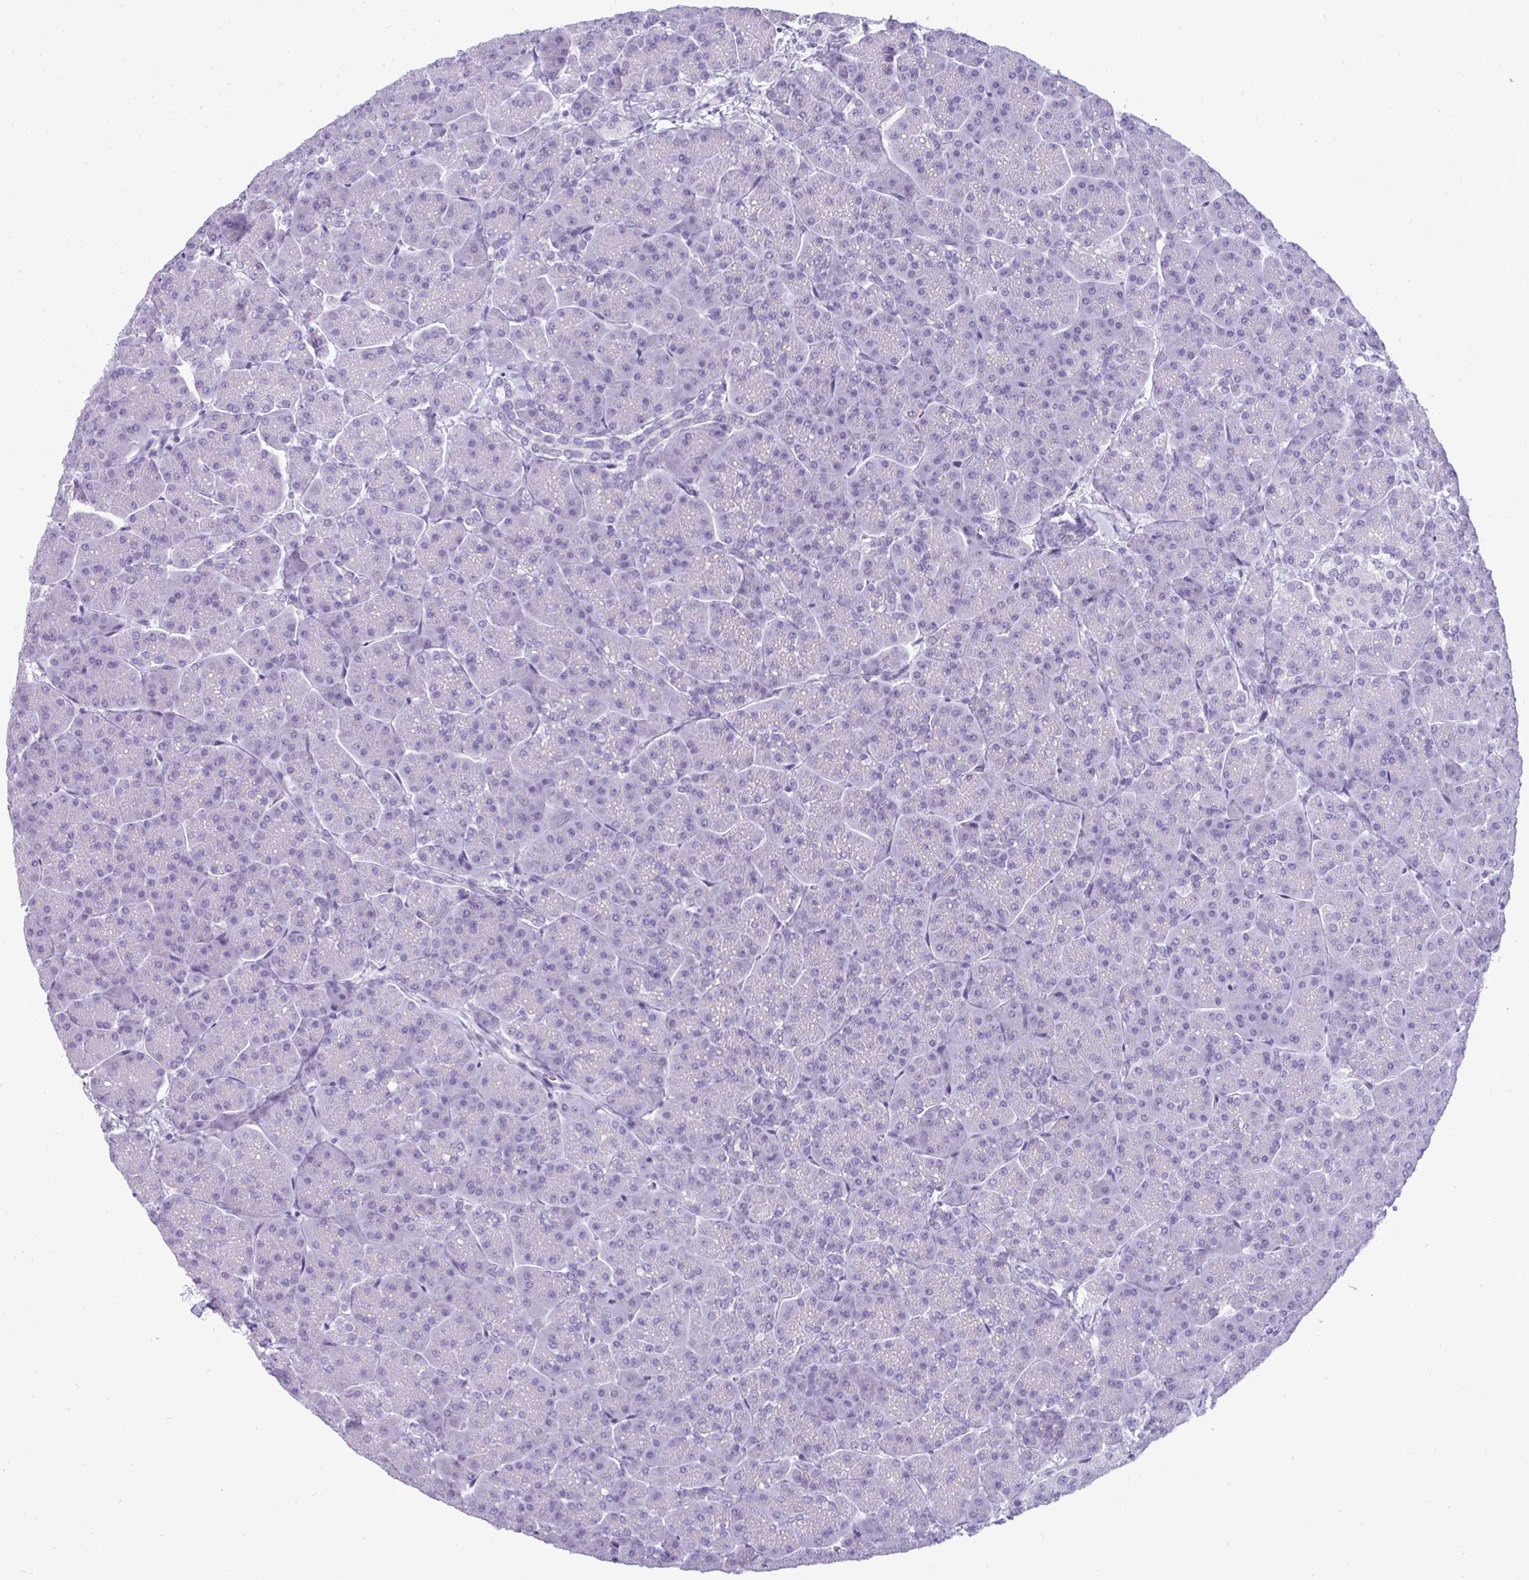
{"staining": {"intensity": "negative", "quantity": "none", "location": "none"}, "tissue": "pancreas", "cell_type": "Exocrine glandular cells", "image_type": "normal", "snomed": [{"axis": "morphology", "description": "Normal tissue, NOS"}, {"axis": "topography", "description": "Pancreas"}, {"axis": "topography", "description": "Peripheral nerve tissue"}], "caption": "The immunohistochemistry photomicrograph has no significant positivity in exocrine glandular cells of pancreas.", "gene": "PRM2", "patient": {"sex": "male", "age": 54}}